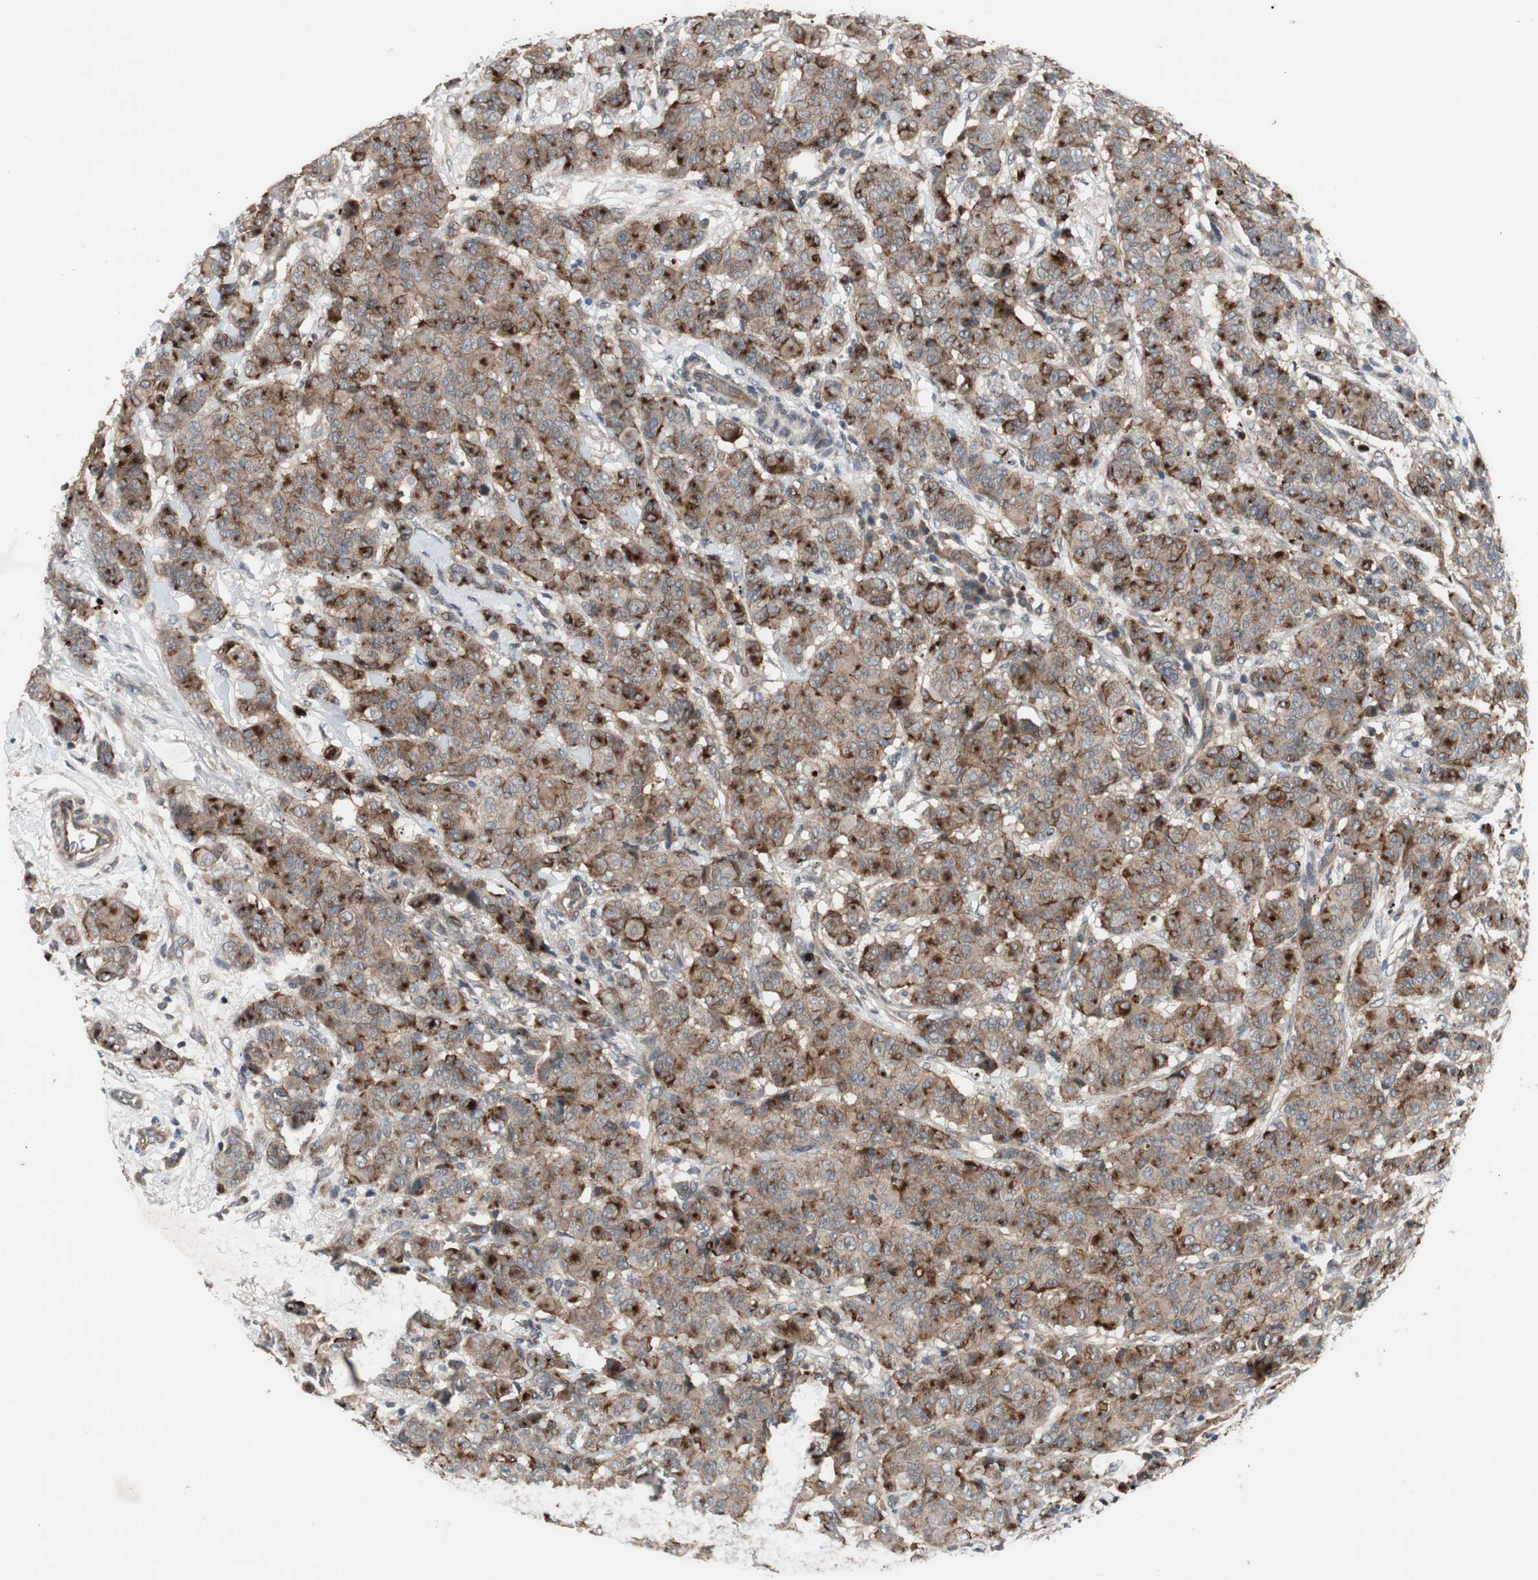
{"staining": {"intensity": "moderate", "quantity": ">75%", "location": "cytoplasmic/membranous"}, "tissue": "breast cancer", "cell_type": "Tumor cells", "image_type": "cancer", "snomed": [{"axis": "morphology", "description": "Duct carcinoma"}, {"axis": "topography", "description": "Breast"}], "caption": "High-magnification brightfield microscopy of invasive ductal carcinoma (breast) stained with DAB (3,3'-diaminobenzidine) (brown) and counterstained with hematoxylin (blue). tumor cells exhibit moderate cytoplasmic/membranous expression is seen in about>75% of cells.", "gene": "OAZ1", "patient": {"sex": "female", "age": 40}}